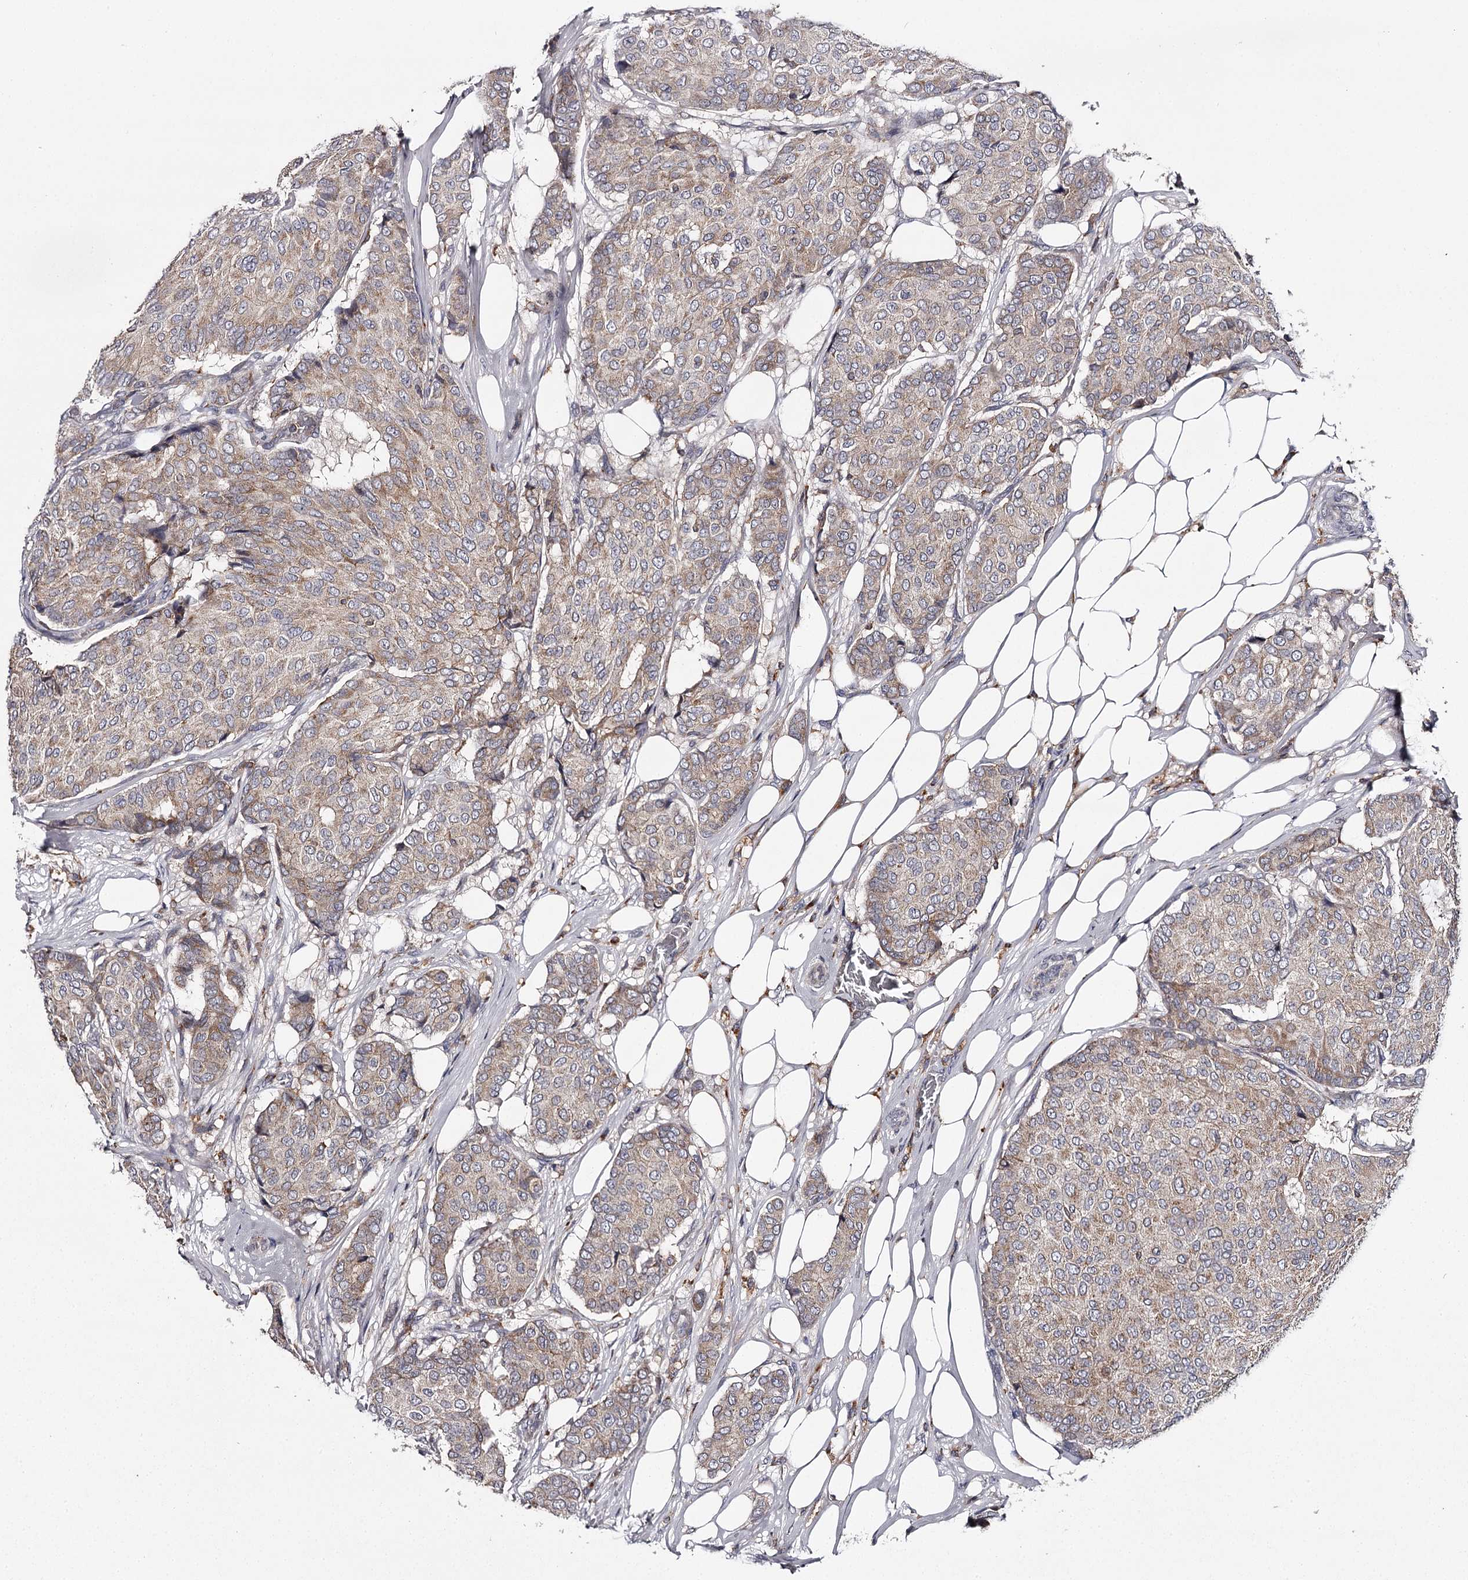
{"staining": {"intensity": "weak", "quantity": ">75%", "location": "cytoplasmic/membranous"}, "tissue": "breast cancer", "cell_type": "Tumor cells", "image_type": "cancer", "snomed": [{"axis": "morphology", "description": "Duct carcinoma"}, {"axis": "topography", "description": "Breast"}], "caption": "Breast invasive ductal carcinoma stained for a protein reveals weak cytoplasmic/membranous positivity in tumor cells.", "gene": "RASSF6", "patient": {"sex": "female", "age": 75}}